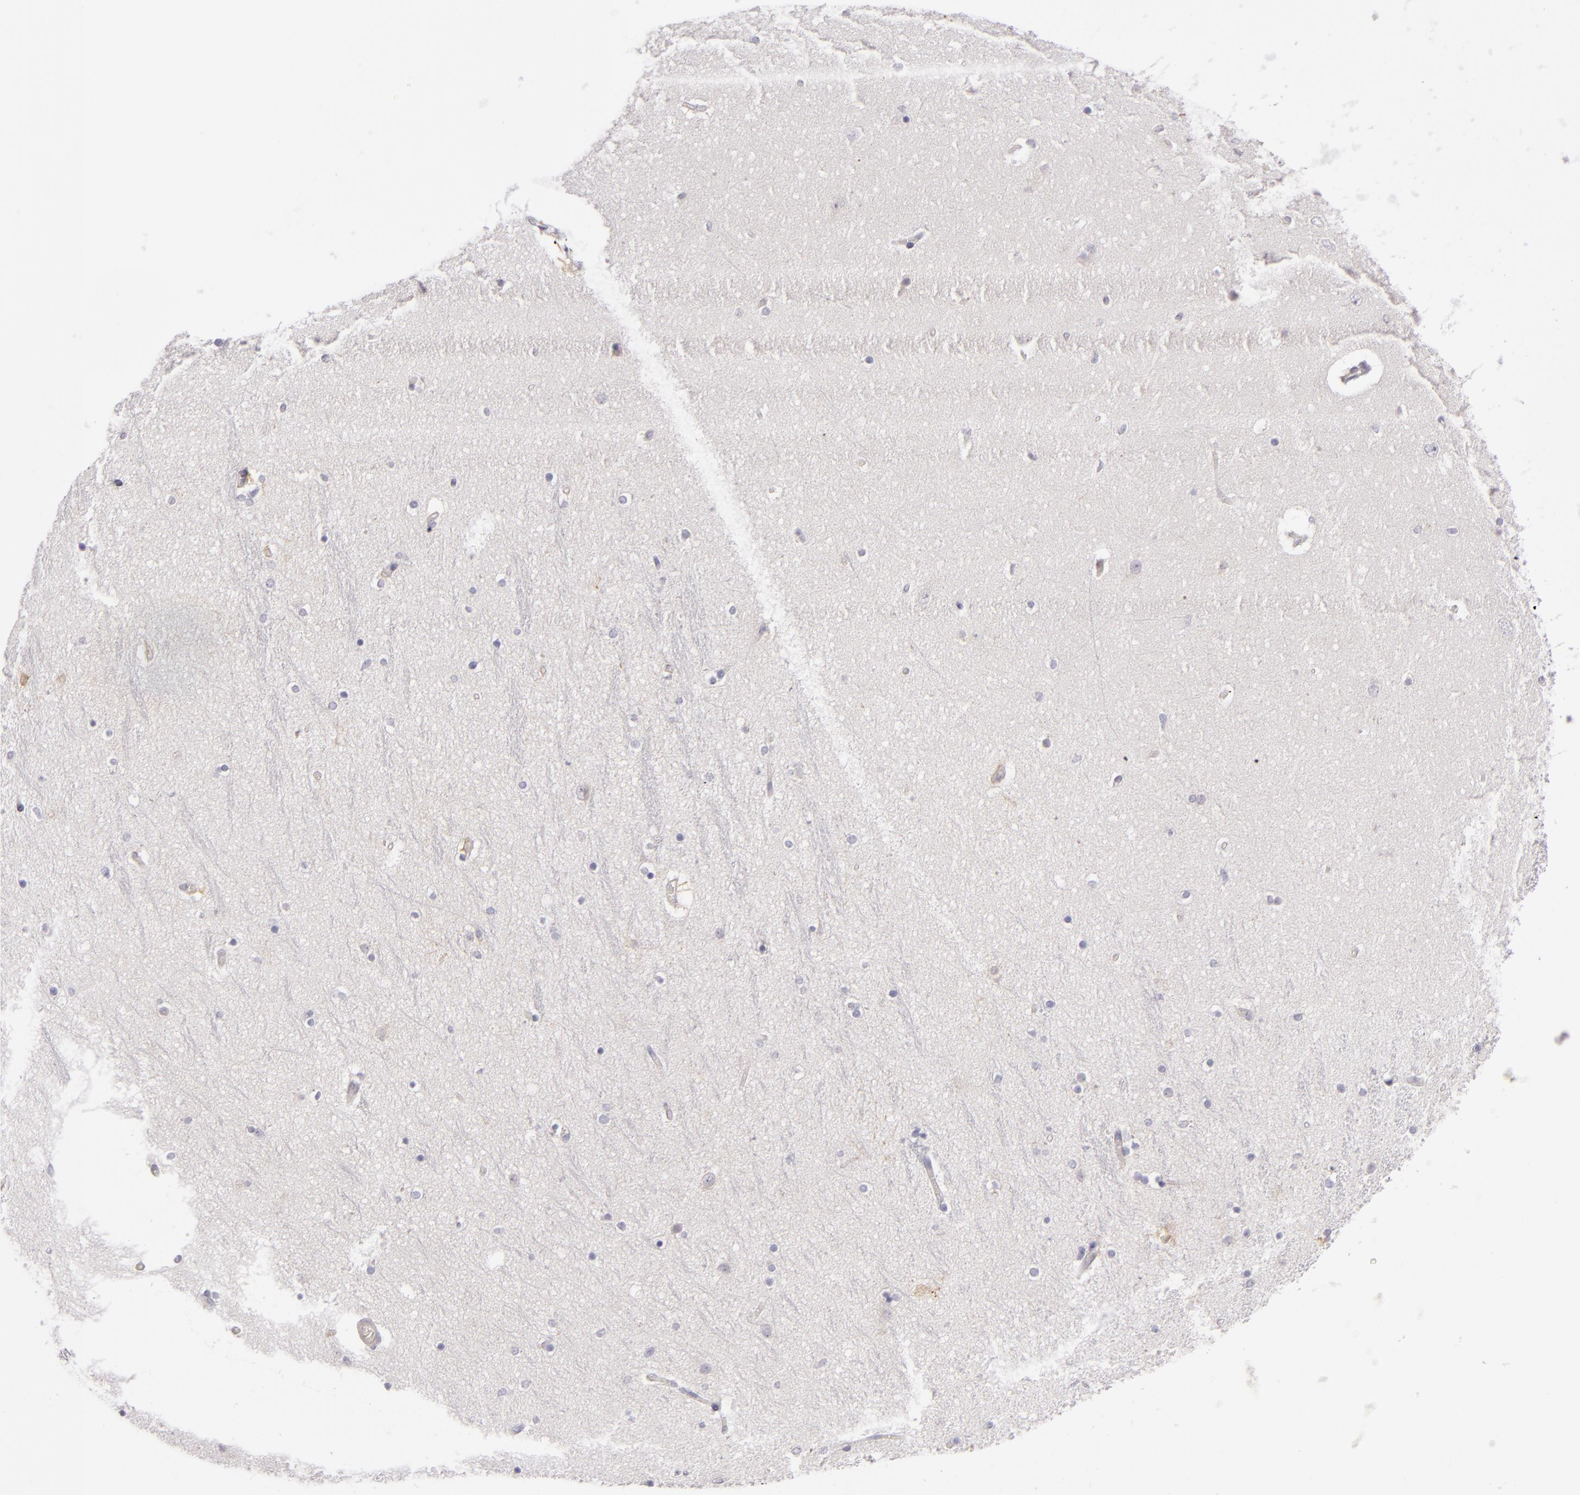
{"staining": {"intensity": "negative", "quantity": "none", "location": "none"}, "tissue": "hippocampus", "cell_type": "Glial cells", "image_type": "normal", "snomed": [{"axis": "morphology", "description": "Normal tissue, NOS"}, {"axis": "topography", "description": "Hippocampus"}], "caption": "Hippocampus was stained to show a protein in brown. There is no significant staining in glial cells. The staining was performed using DAB (3,3'-diaminobenzidine) to visualize the protein expression in brown, while the nuclei were stained in blue with hematoxylin (Magnification: 20x).", "gene": "CD83", "patient": {"sex": "female", "age": 54}}